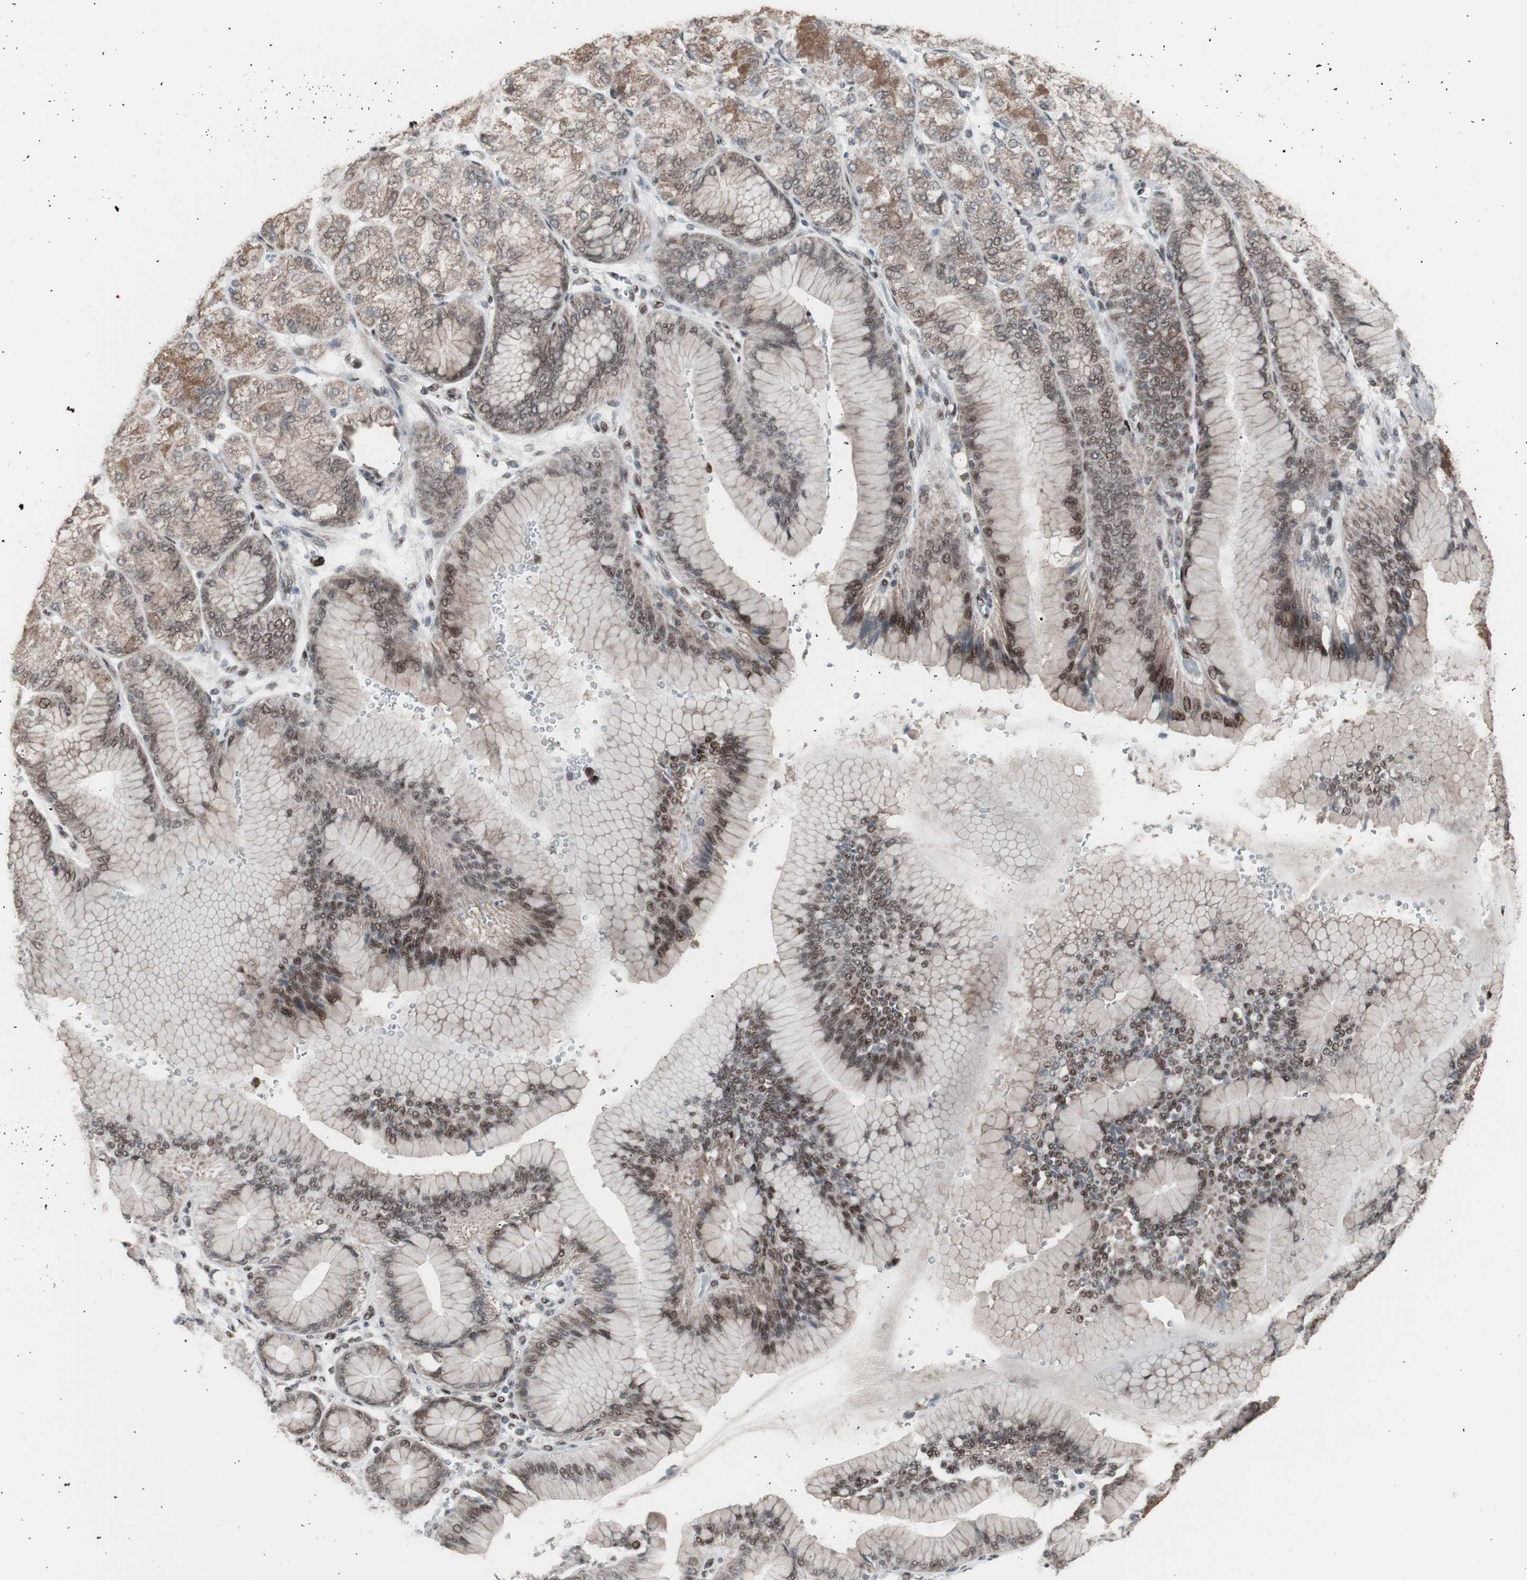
{"staining": {"intensity": "moderate", "quantity": ">75%", "location": "nuclear"}, "tissue": "stomach cancer", "cell_type": "Tumor cells", "image_type": "cancer", "snomed": [{"axis": "morphology", "description": "Normal tissue, NOS"}, {"axis": "morphology", "description": "Adenocarcinoma, NOS"}, {"axis": "morphology", "description": "Adenocarcinoma, High grade"}, {"axis": "topography", "description": "Stomach, upper"}, {"axis": "topography", "description": "Stomach"}], "caption": "About >75% of tumor cells in stomach adenocarcinoma show moderate nuclear protein positivity as visualized by brown immunohistochemical staining.", "gene": "RXRA", "patient": {"sex": "female", "age": 65}}